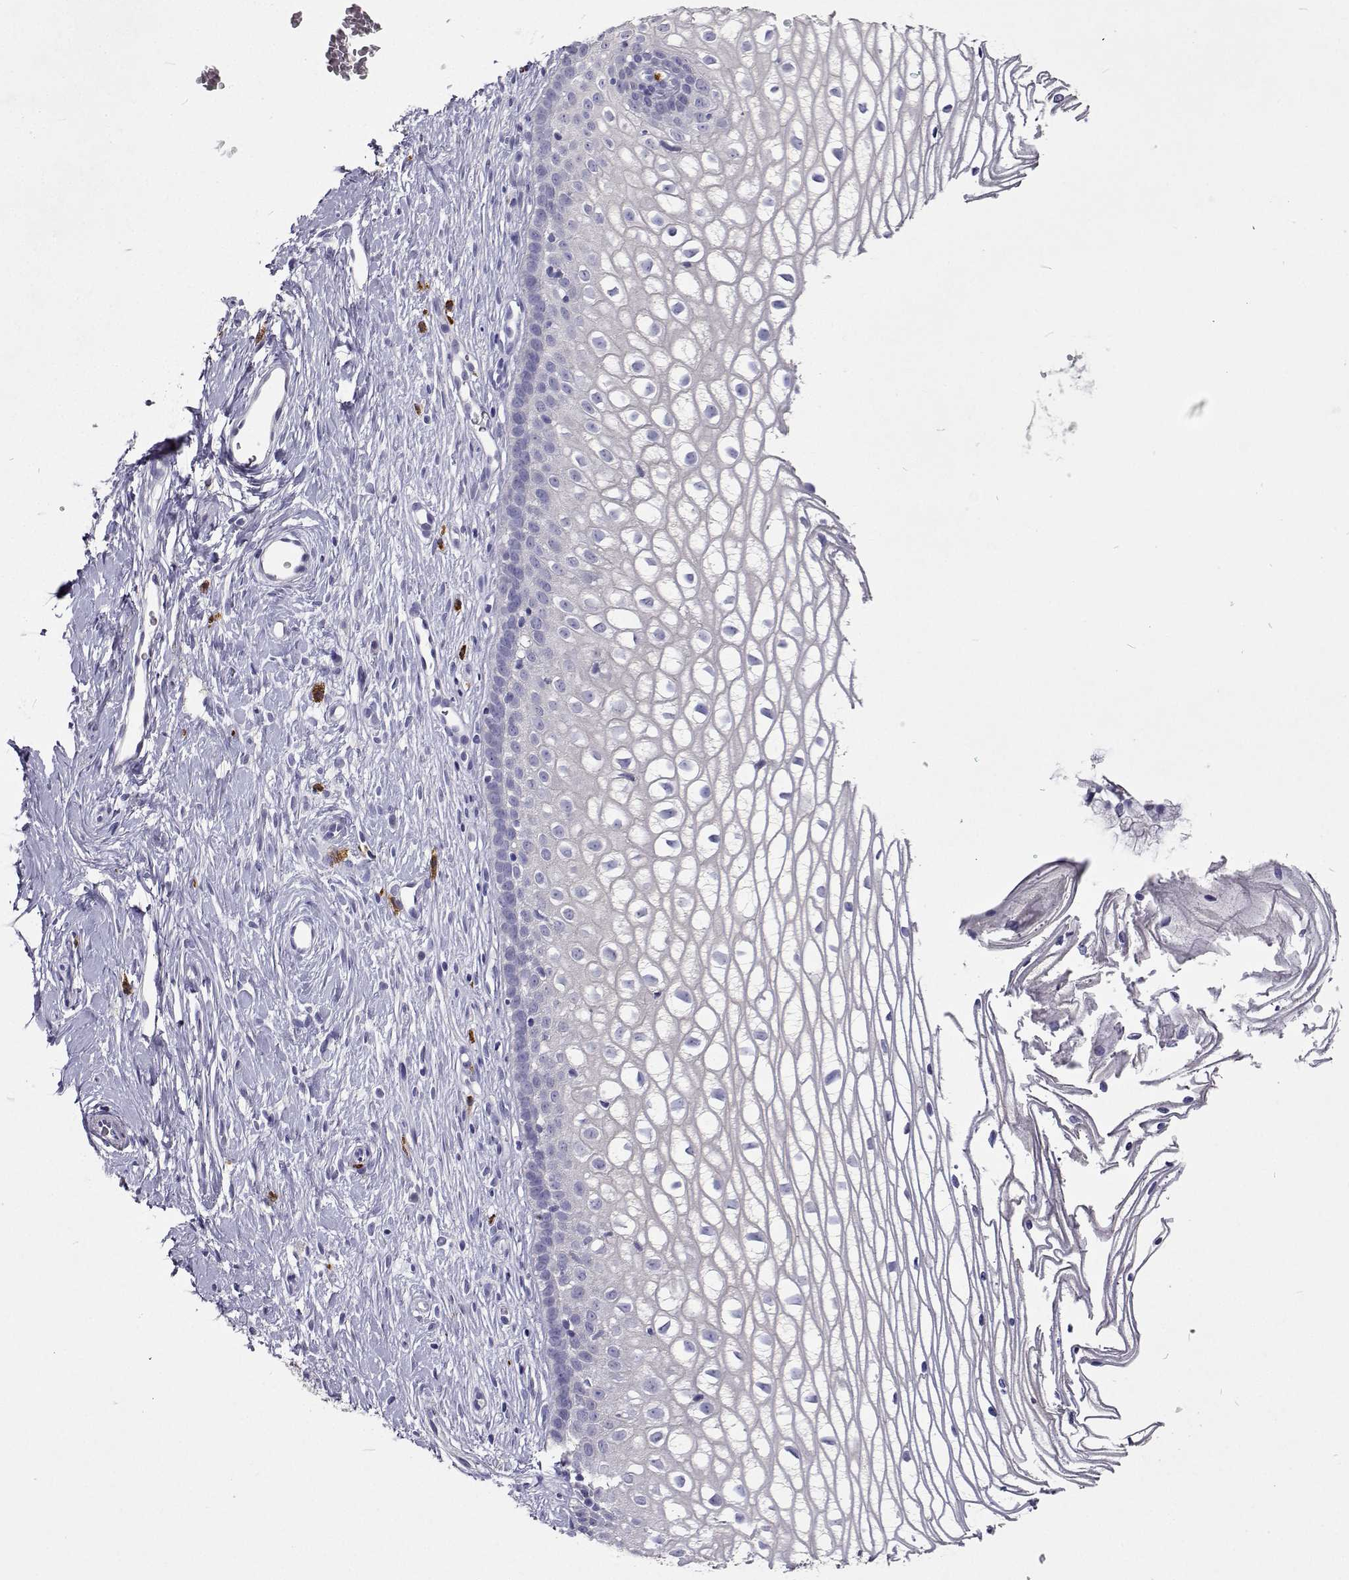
{"staining": {"intensity": "negative", "quantity": "none", "location": "none"}, "tissue": "cervix", "cell_type": "Glandular cells", "image_type": "normal", "snomed": [{"axis": "morphology", "description": "Normal tissue, NOS"}, {"axis": "topography", "description": "Cervix"}], "caption": "The immunohistochemistry histopathology image has no significant positivity in glandular cells of cervix.", "gene": "CFAP44", "patient": {"sex": "female", "age": 40}}